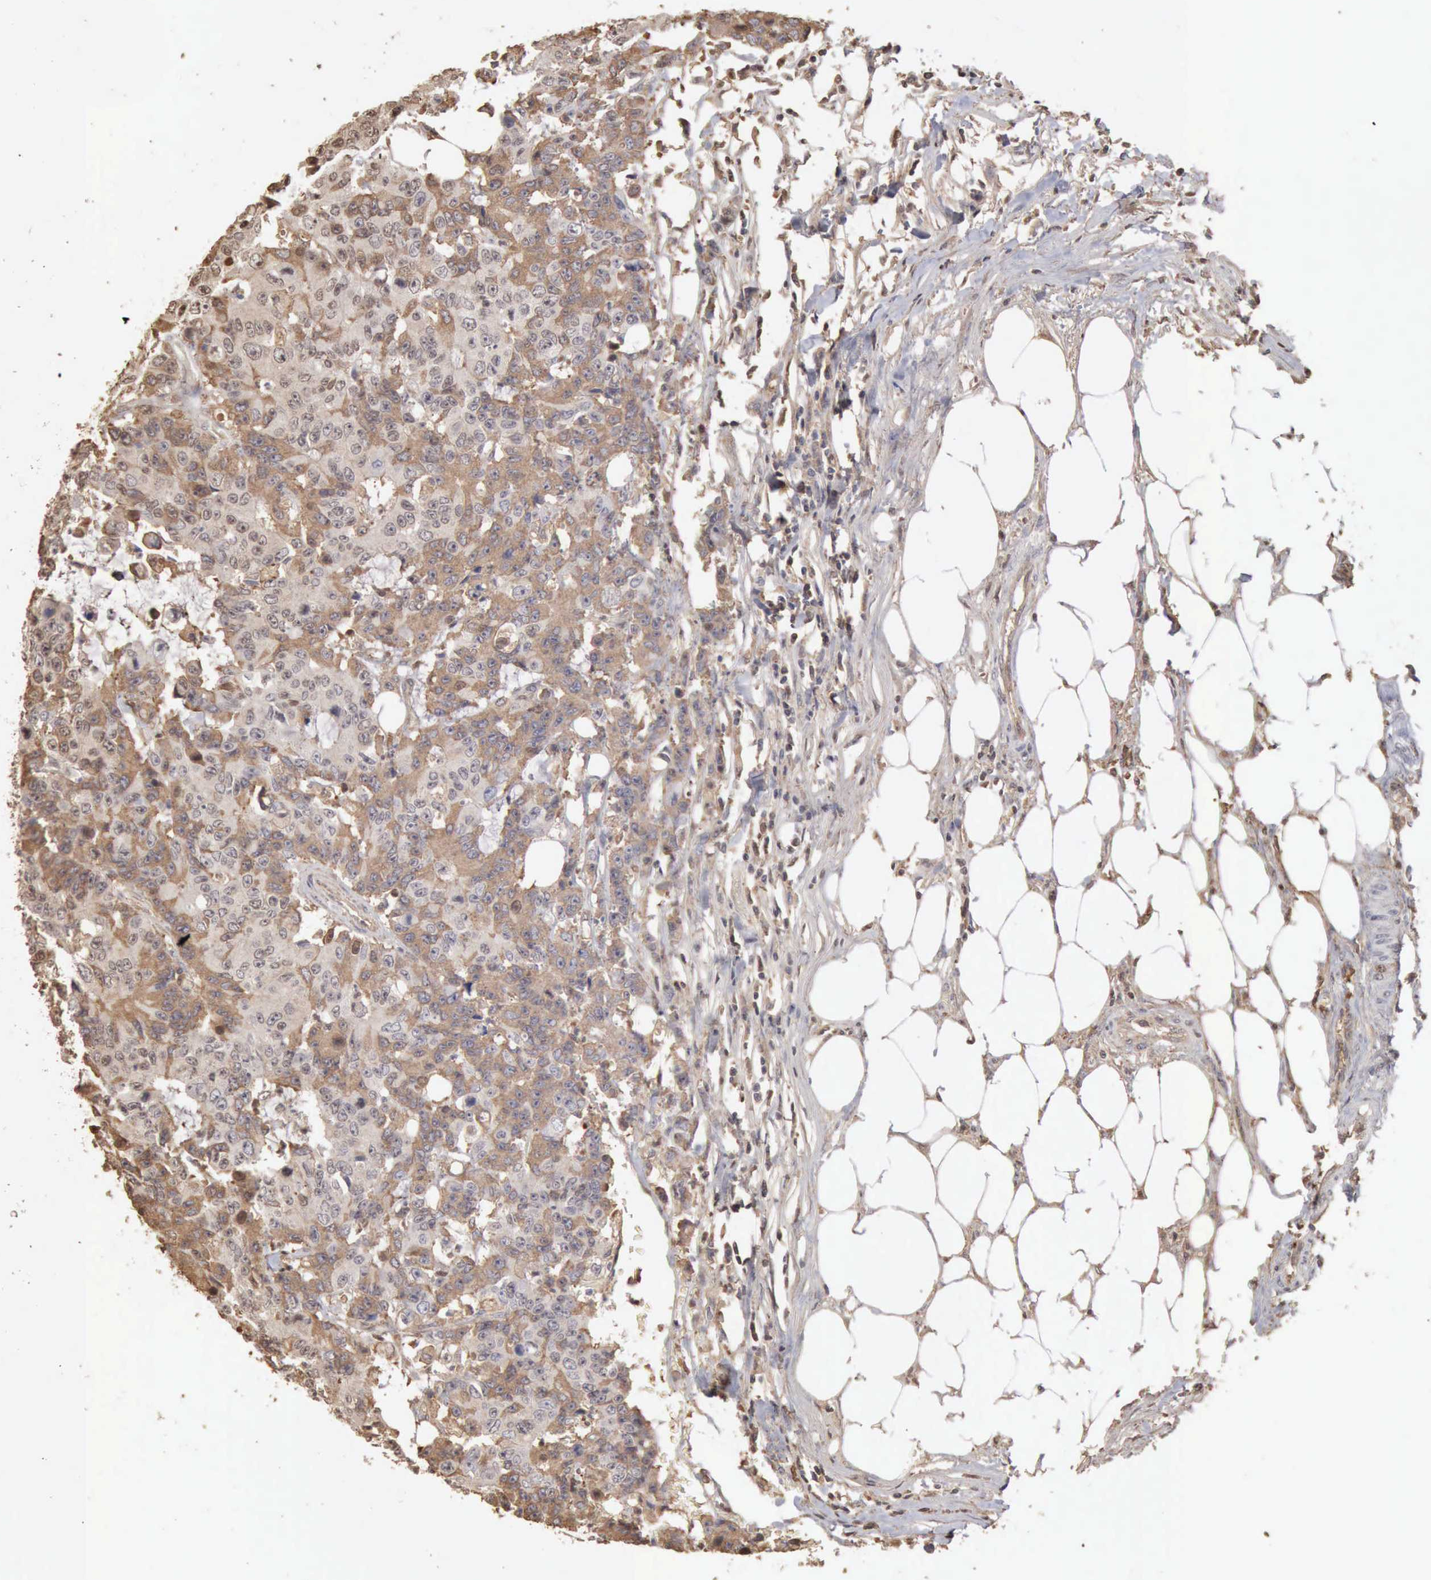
{"staining": {"intensity": "weak", "quantity": "25%-75%", "location": "cytoplasmic/membranous"}, "tissue": "colorectal cancer", "cell_type": "Tumor cells", "image_type": "cancer", "snomed": [{"axis": "morphology", "description": "Adenocarcinoma, NOS"}, {"axis": "topography", "description": "Colon"}], "caption": "Adenocarcinoma (colorectal) stained for a protein (brown) demonstrates weak cytoplasmic/membranous positive positivity in about 25%-75% of tumor cells.", "gene": "SERPINA1", "patient": {"sex": "female", "age": 86}}